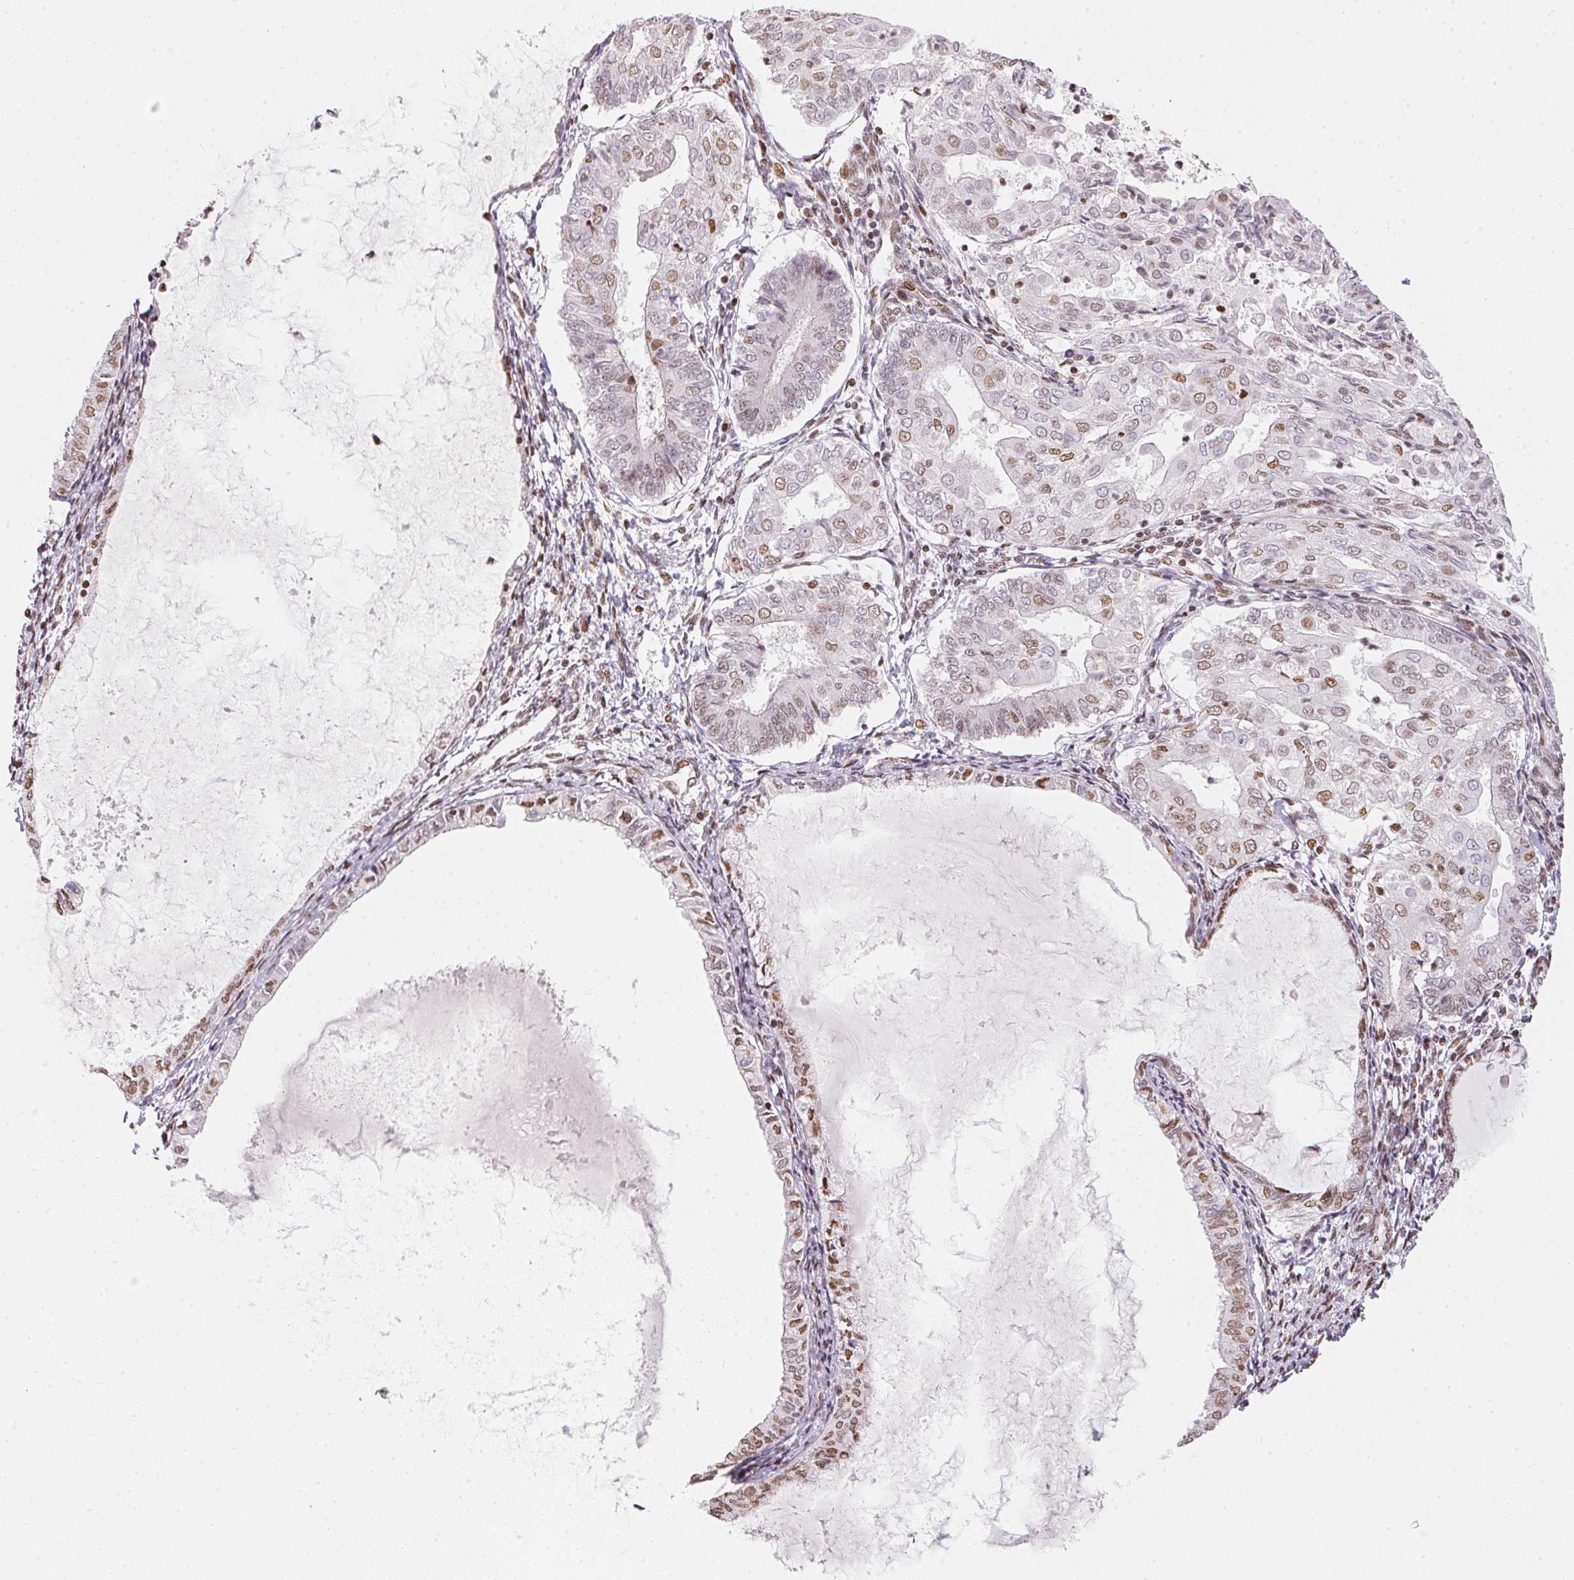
{"staining": {"intensity": "weak", "quantity": "<25%", "location": "nuclear"}, "tissue": "endometrial cancer", "cell_type": "Tumor cells", "image_type": "cancer", "snomed": [{"axis": "morphology", "description": "Adenocarcinoma, NOS"}, {"axis": "topography", "description": "Endometrium"}], "caption": "DAB (3,3'-diaminobenzidine) immunohistochemical staining of human endometrial adenocarcinoma demonstrates no significant positivity in tumor cells.", "gene": "KAT6A", "patient": {"sex": "female", "age": 68}}